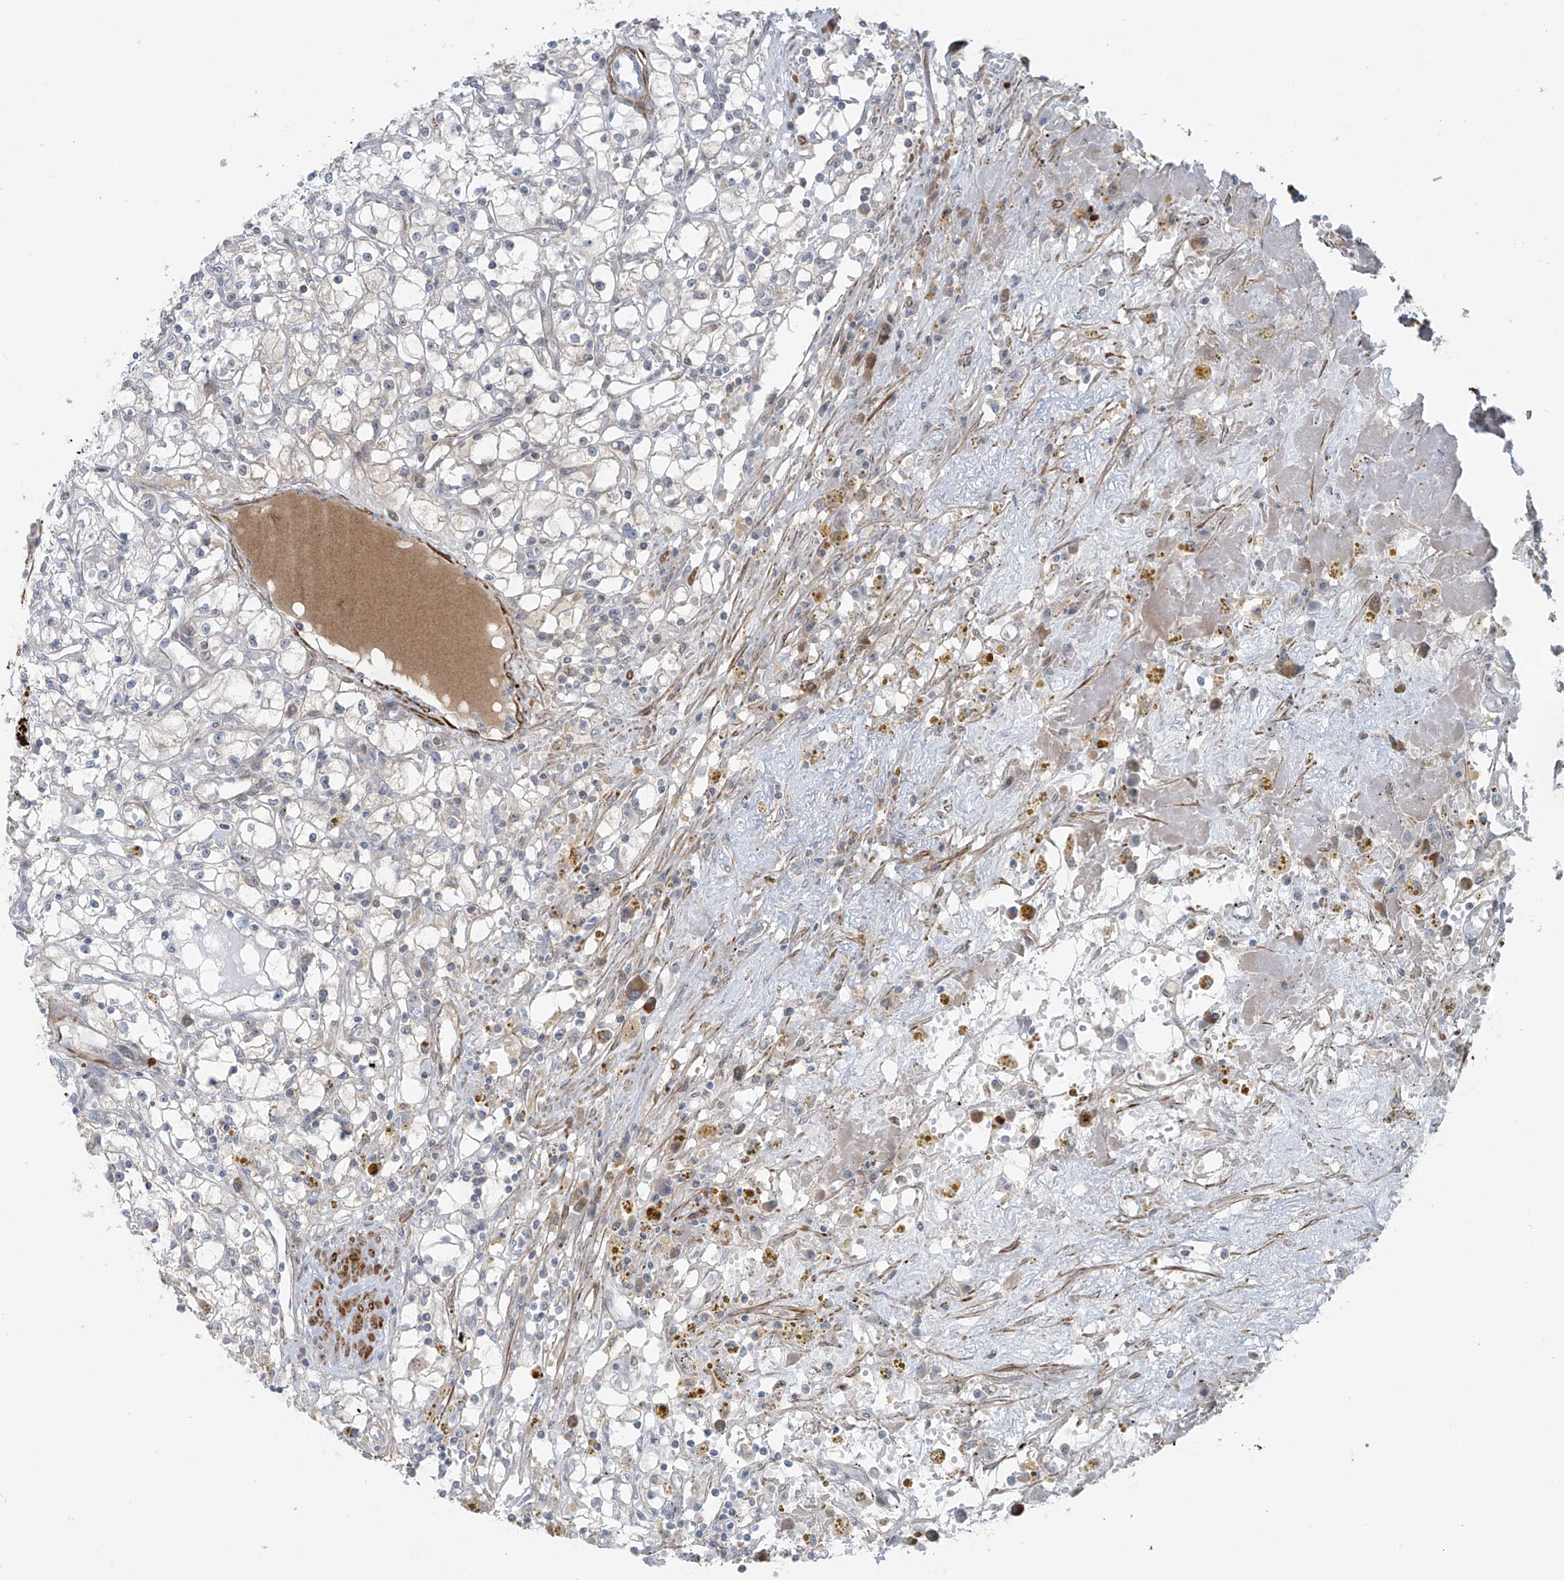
{"staining": {"intensity": "negative", "quantity": "none", "location": "none"}, "tissue": "renal cancer", "cell_type": "Tumor cells", "image_type": "cancer", "snomed": [{"axis": "morphology", "description": "Adenocarcinoma, NOS"}, {"axis": "topography", "description": "Kidney"}], "caption": "Human adenocarcinoma (renal) stained for a protein using IHC exhibits no expression in tumor cells.", "gene": "RASGEF1A", "patient": {"sex": "male", "age": 56}}